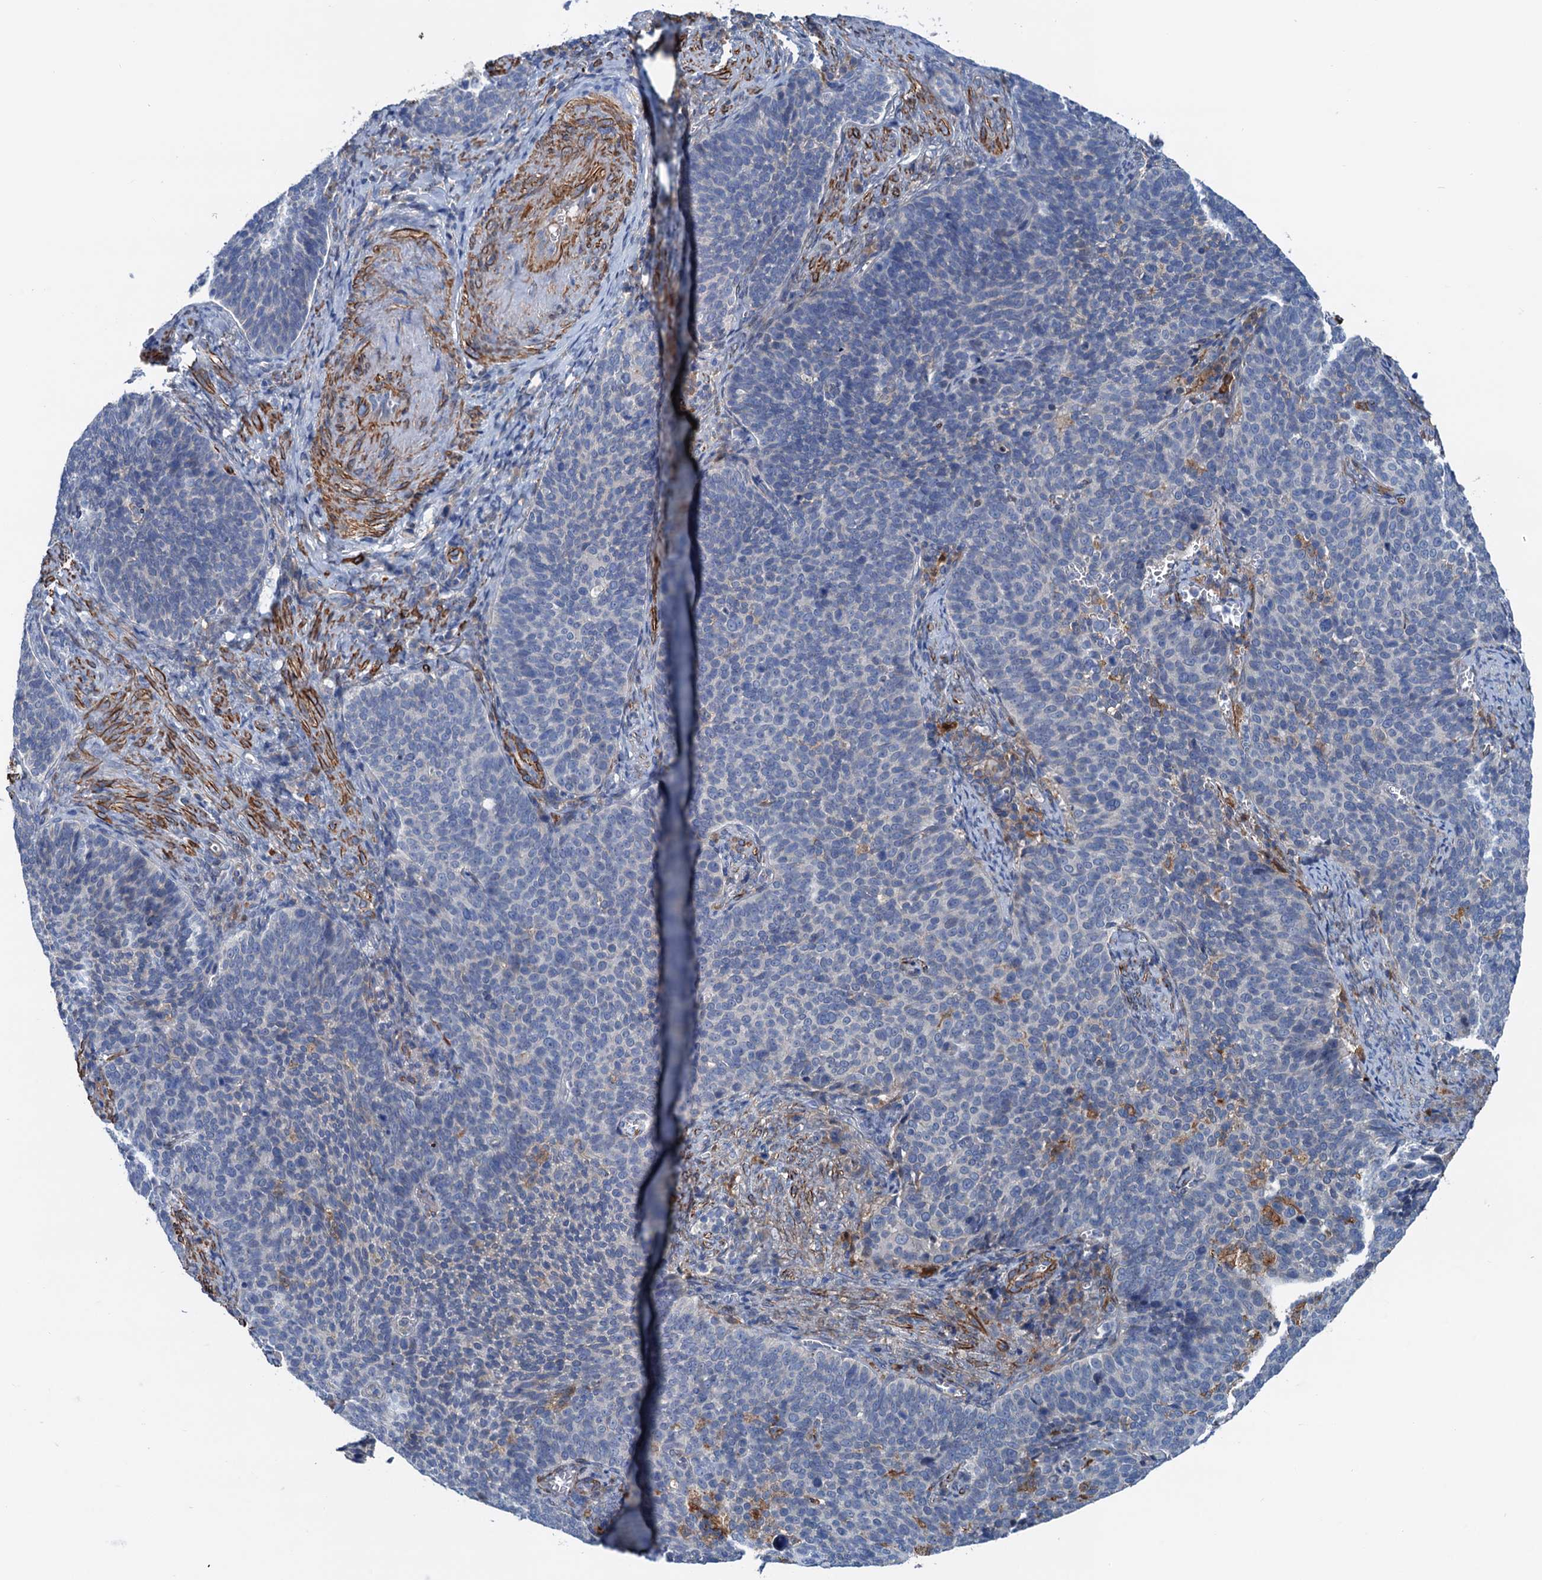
{"staining": {"intensity": "negative", "quantity": "none", "location": "none"}, "tissue": "cervical cancer", "cell_type": "Tumor cells", "image_type": "cancer", "snomed": [{"axis": "morphology", "description": "Normal tissue, NOS"}, {"axis": "morphology", "description": "Squamous cell carcinoma, NOS"}, {"axis": "topography", "description": "Cervix"}], "caption": "DAB immunohistochemical staining of cervical squamous cell carcinoma exhibits no significant staining in tumor cells.", "gene": "CSTPP1", "patient": {"sex": "female", "age": 39}}